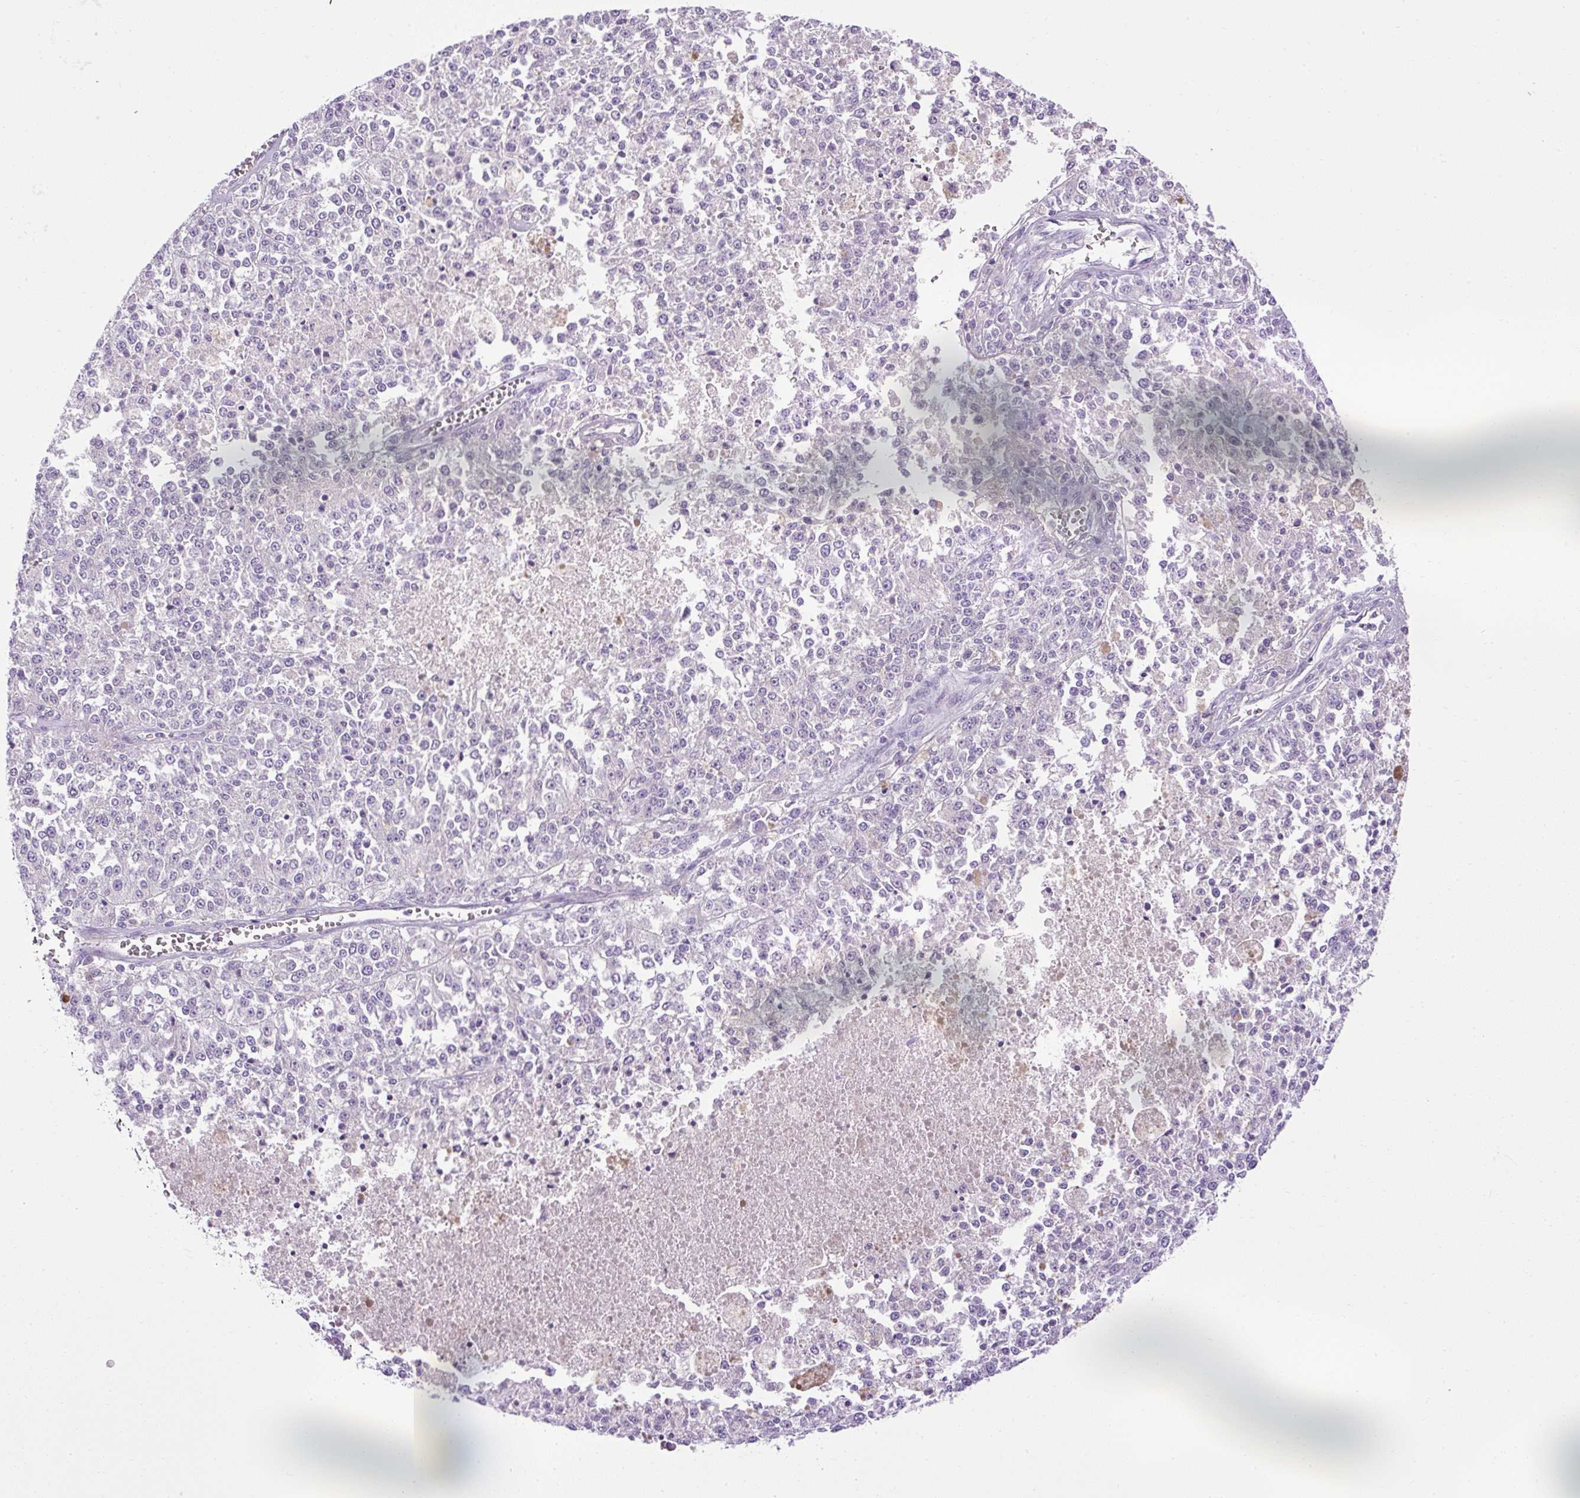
{"staining": {"intensity": "negative", "quantity": "none", "location": "none"}, "tissue": "melanoma", "cell_type": "Tumor cells", "image_type": "cancer", "snomed": [{"axis": "morphology", "description": "Malignant melanoma, NOS"}, {"axis": "topography", "description": "Skin"}], "caption": "The photomicrograph reveals no staining of tumor cells in melanoma. (DAB IHC with hematoxylin counter stain).", "gene": "VWA7", "patient": {"sex": "female", "age": 64}}